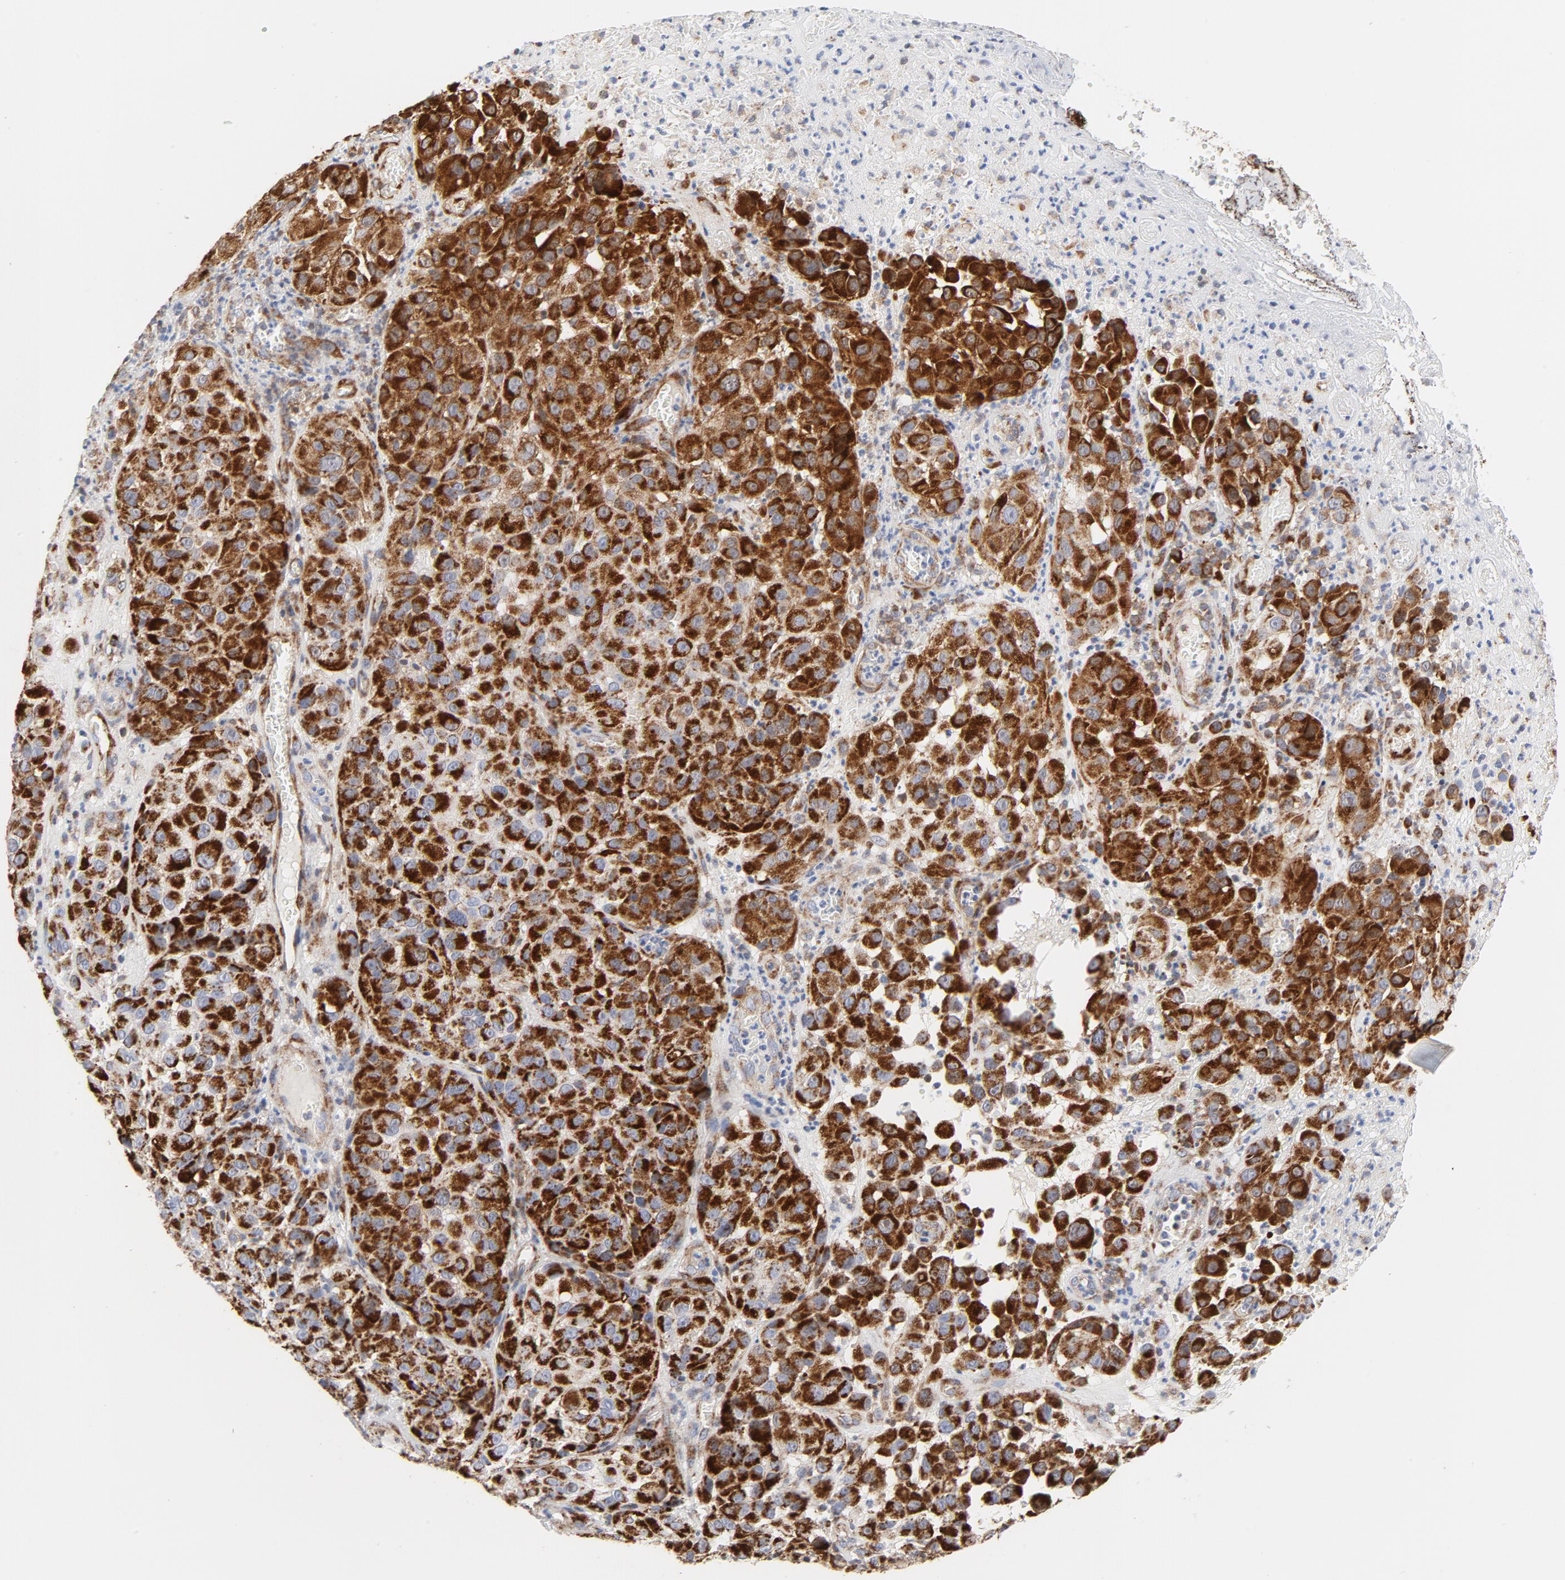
{"staining": {"intensity": "strong", "quantity": ">75%", "location": "cytoplasmic/membranous"}, "tissue": "melanoma", "cell_type": "Tumor cells", "image_type": "cancer", "snomed": [{"axis": "morphology", "description": "Malignant melanoma, NOS"}, {"axis": "topography", "description": "Skin"}], "caption": "Human melanoma stained with a brown dye displays strong cytoplasmic/membranous positive positivity in about >75% of tumor cells.", "gene": "CYCS", "patient": {"sex": "female", "age": 21}}